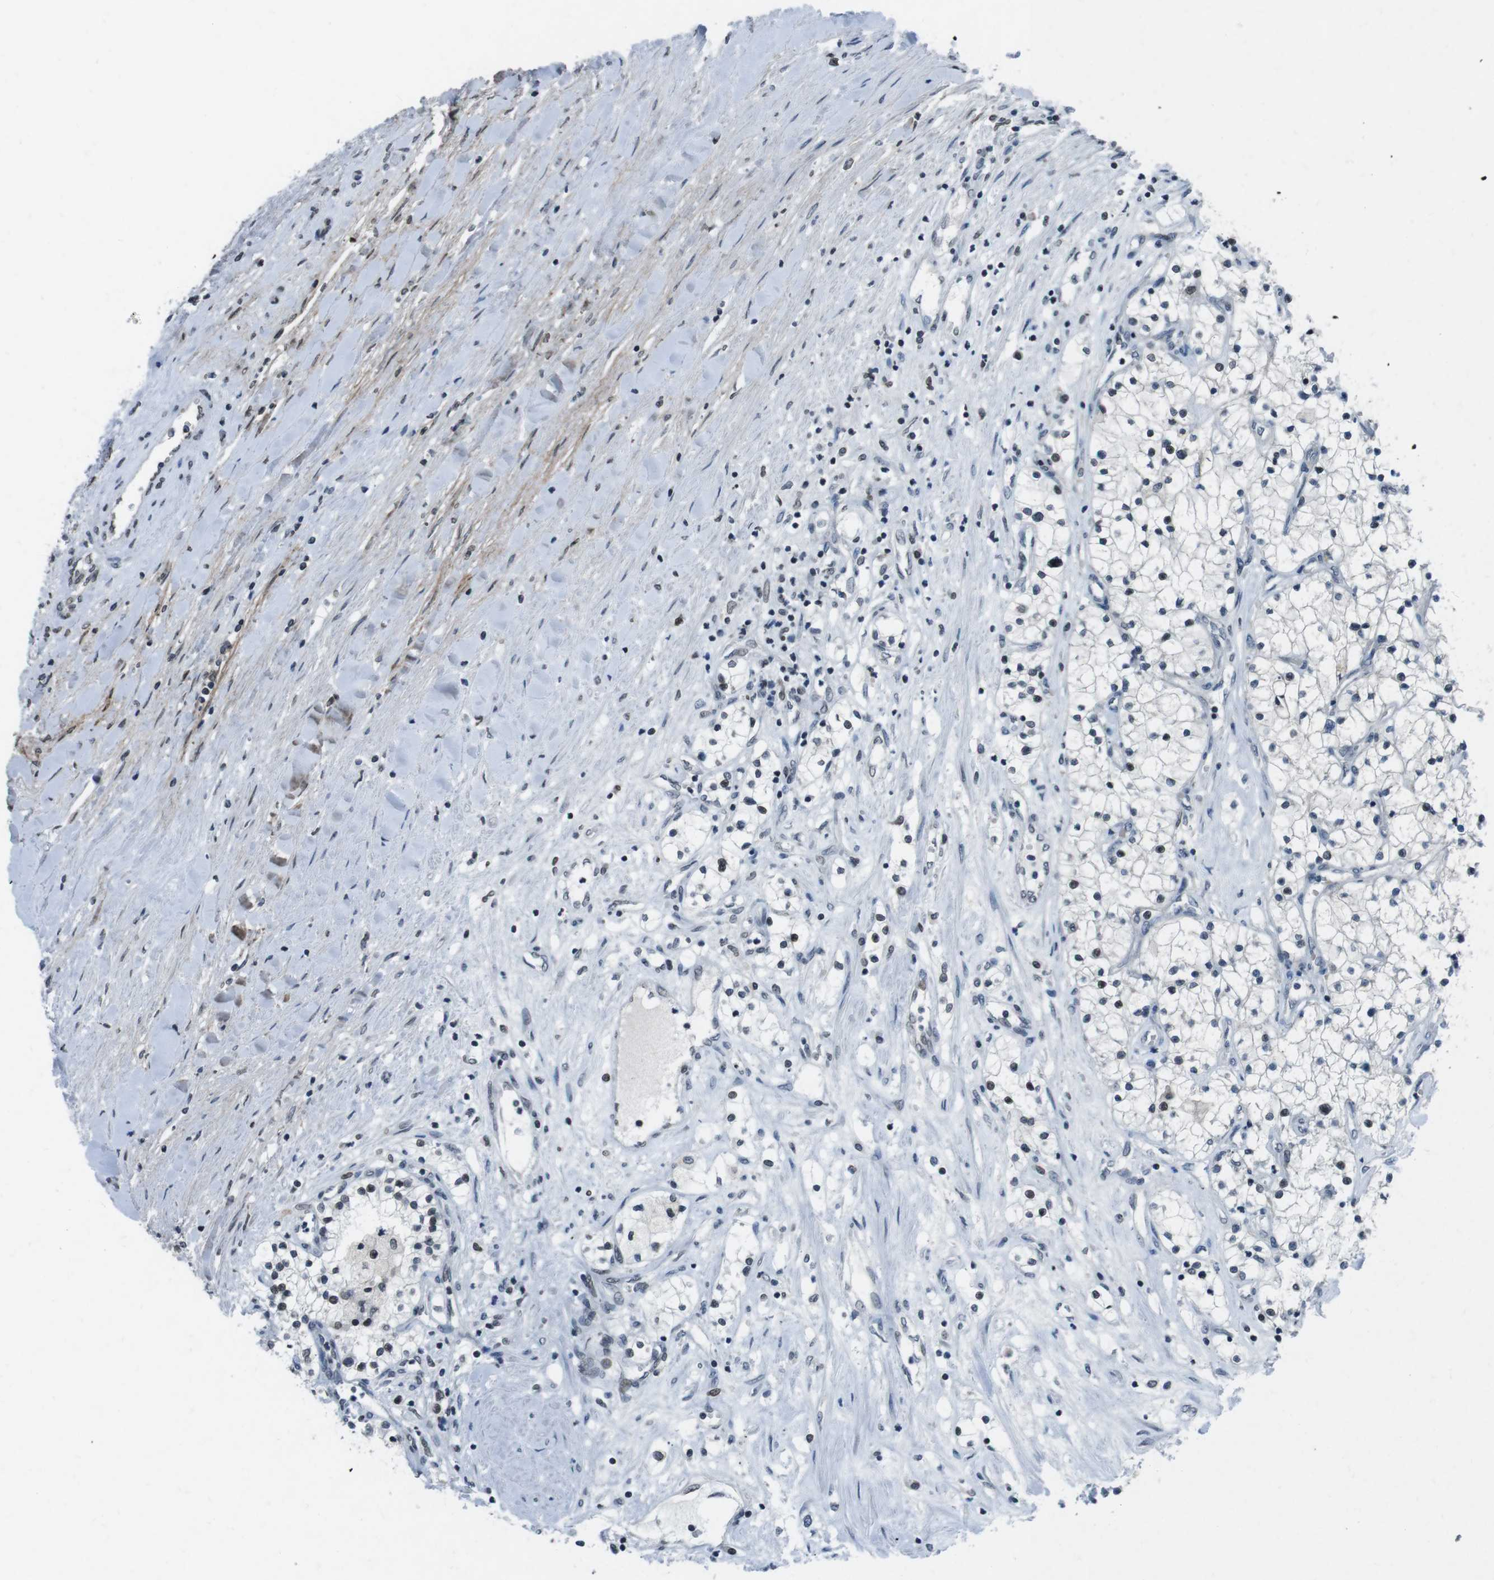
{"staining": {"intensity": "strong", "quantity": "25%-75%", "location": "nuclear"}, "tissue": "renal cancer", "cell_type": "Tumor cells", "image_type": "cancer", "snomed": [{"axis": "morphology", "description": "Adenocarcinoma, NOS"}, {"axis": "topography", "description": "Kidney"}], "caption": "The photomicrograph shows a brown stain indicating the presence of a protein in the nuclear of tumor cells in renal cancer.", "gene": "MAD1L1", "patient": {"sex": "male", "age": 68}}